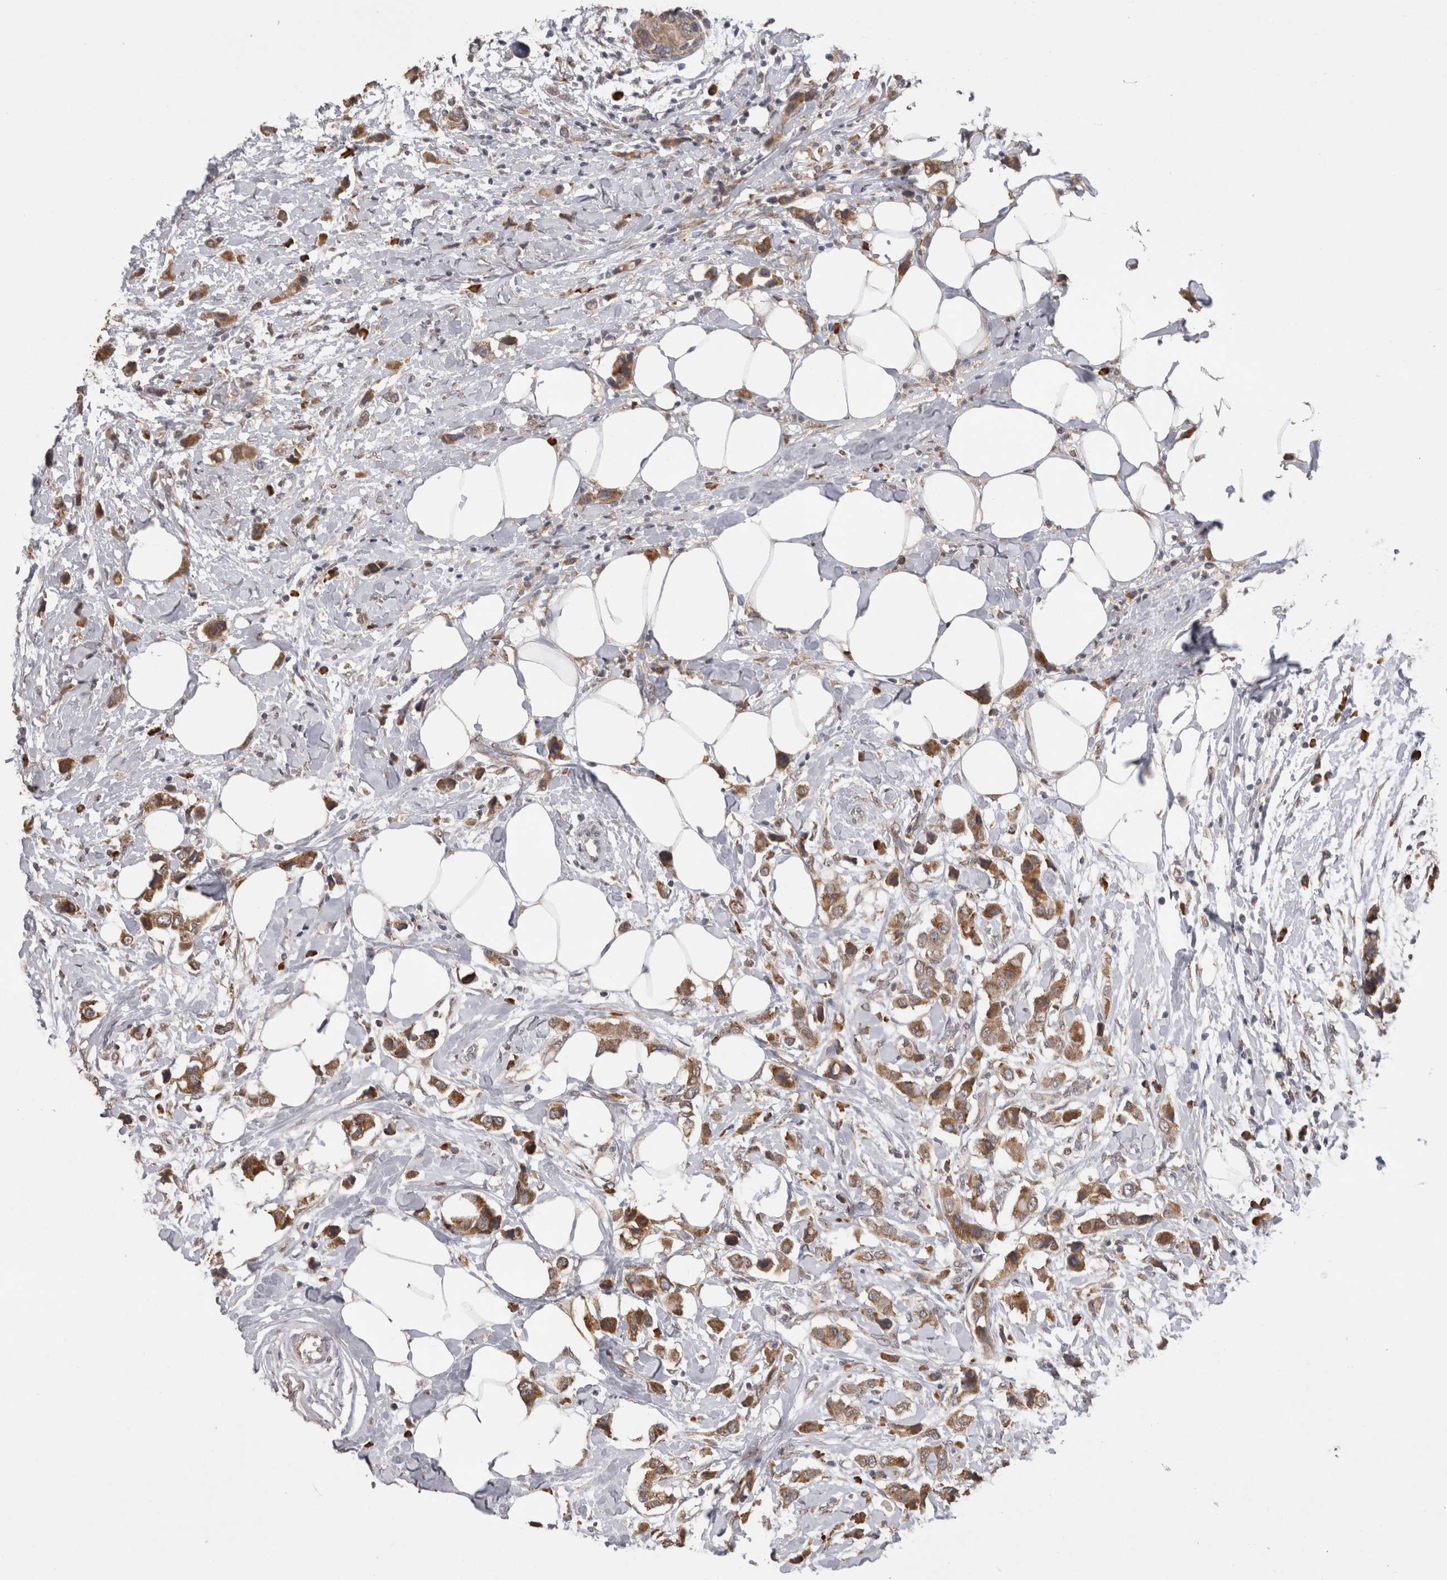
{"staining": {"intensity": "moderate", "quantity": ">75%", "location": "cytoplasmic/membranous"}, "tissue": "breast cancer", "cell_type": "Tumor cells", "image_type": "cancer", "snomed": [{"axis": "morphology", "description": "Normal tissue, NOS"}, {"axis": "morphology", "description": "Duct carcinoma"}, {"axis": "topography", "description": "Breast"}], "caption": "Immunohistochemical staining of breast cancer exhibits moderate cytoplasmic/membranous protein staining in about >75% of tumor cells.", "gene": "NOMO1", "patient": {"sex": "female", "age": 50}}